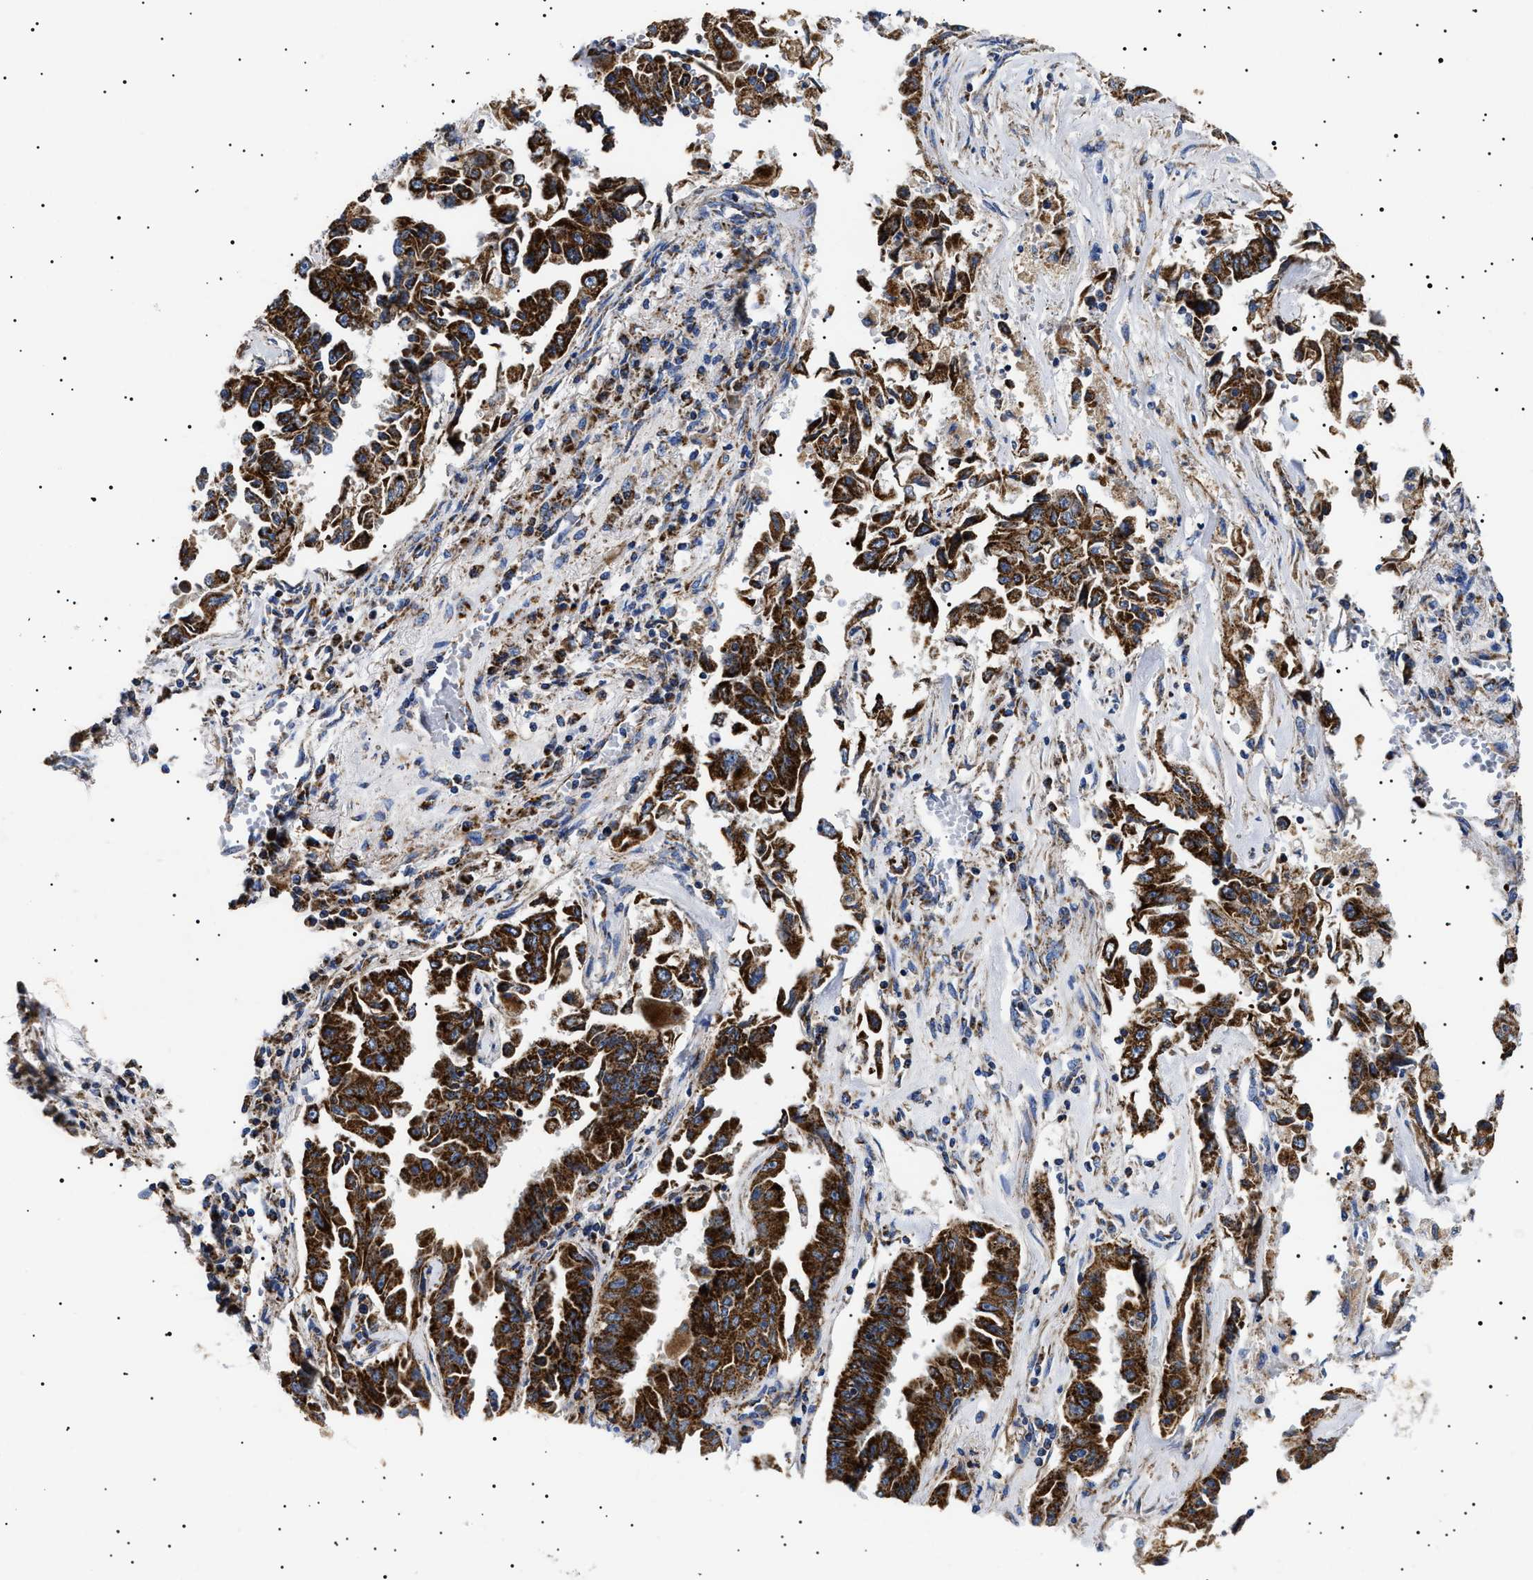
{"staining": {"intensity": "strong", "quantity": ">75%", "location": "cytoplasmic/membranous"}, "tissue": "lung cancer", "cell_type": "Tumor cells", "image_type": "cancer", "snomed": [{"axis": "morphology", "description": "Adenocarcinoma, NOS"}, {"axis": "topography", "description": "Lung"}], "caption": "About >75% of tumor cells in human lung cancer (adenocarcinoma) reveal strong cytoplasmic/membranous protein positivity as visualized by brown immunohistochemical staining.", "gene": "CHRDL2", "patient": {"sex": "female", "age": 51}}